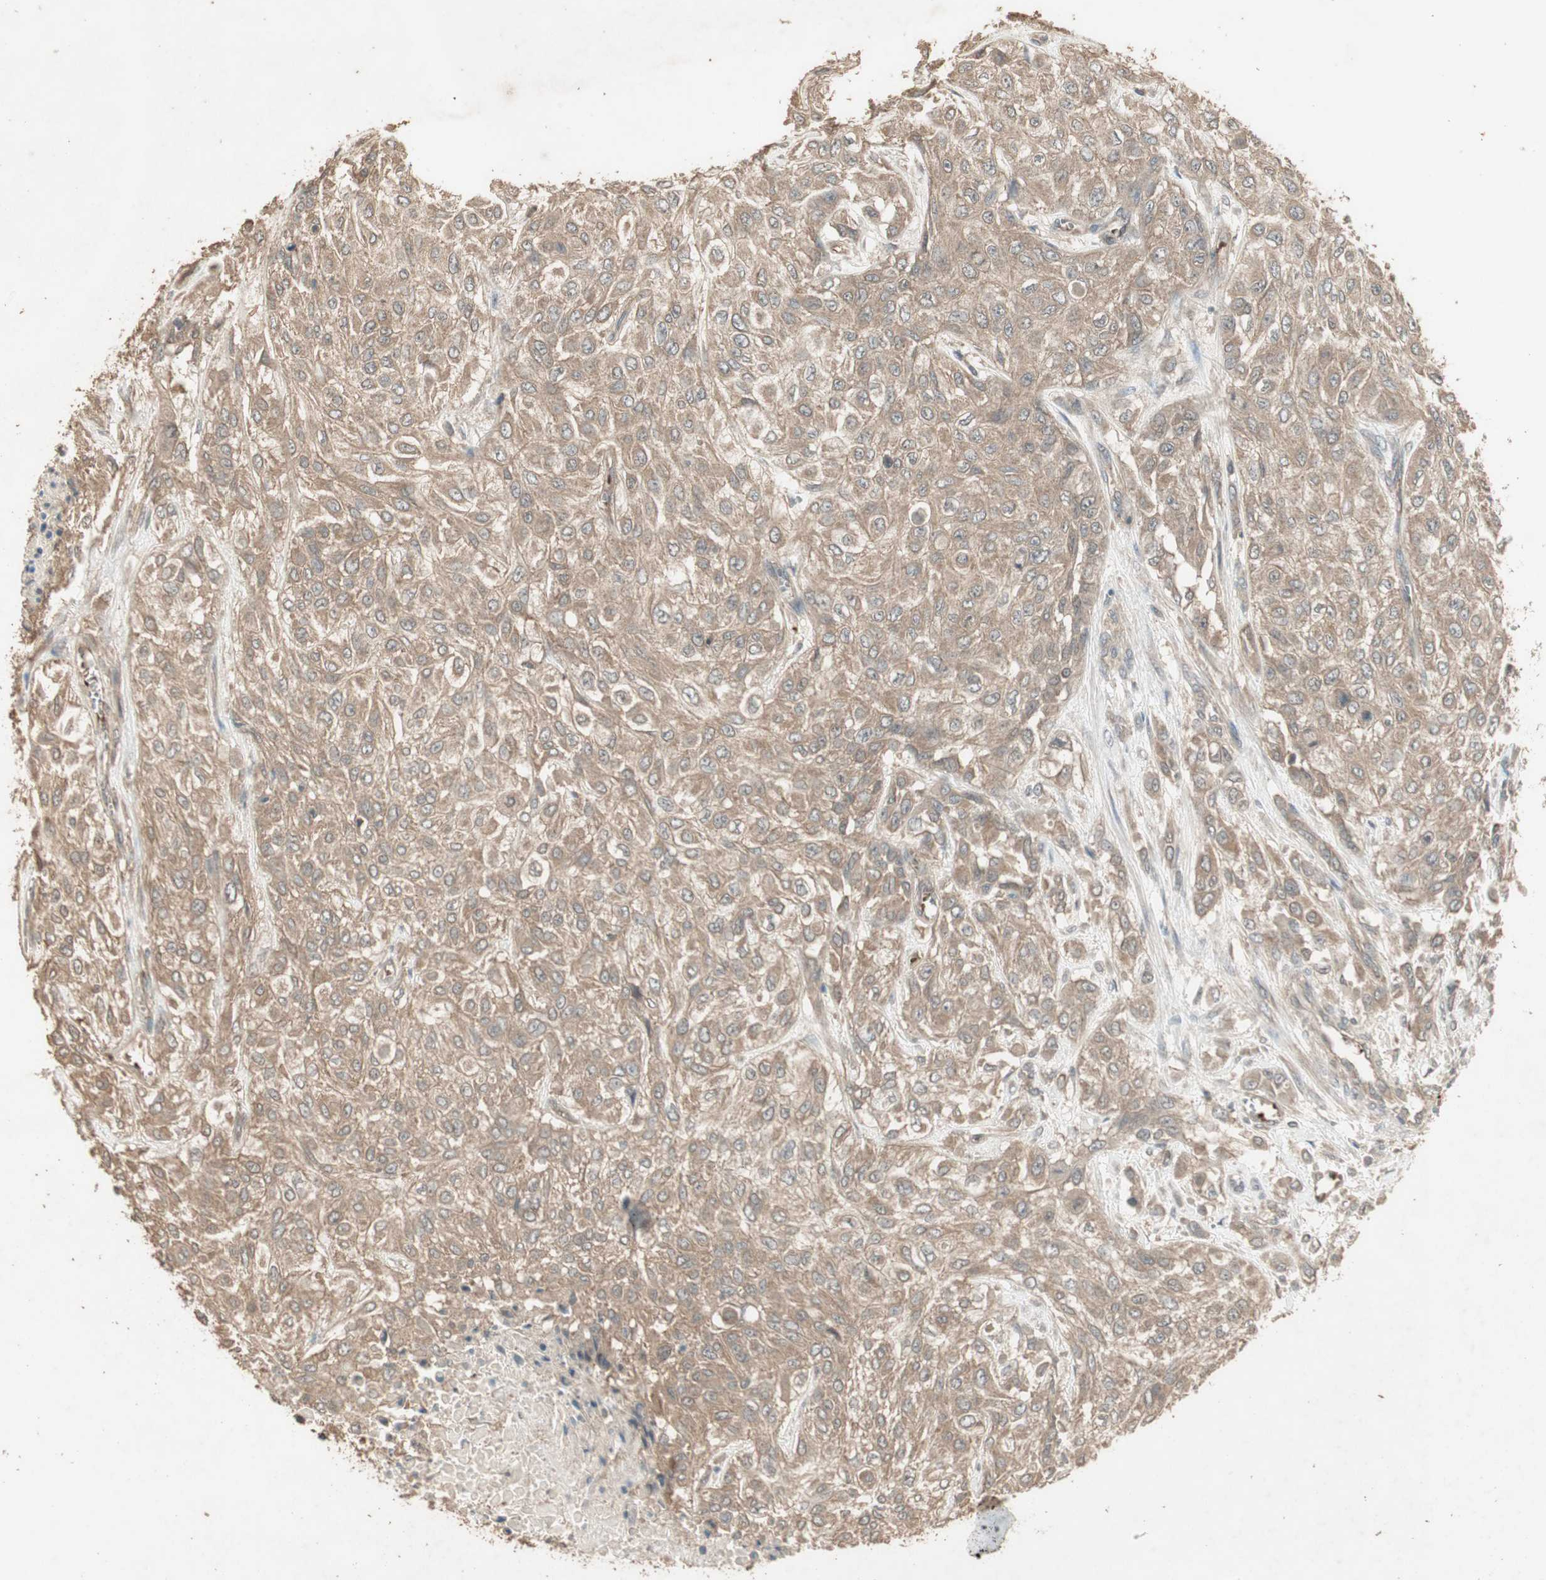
{"staining": {"intensity": "moderate", "quantity": ">75%", "location": "cytoplasmic/membranous"}, "tissue": "urothelial cancer", "cell_type": "Tumor cells", "image_type": "cancer", "snomed": [{"axis": "morphology", "description": "Urothelial carcinoma, High grade"}, {"axis": "topography", "description": "Urinary bladder"}], "caption": "Protein staining reveals moderate cytoplasmic/membranous expression in about >75% of tumor cells in high-grade urothelial carcinoma. The staining is performed using DAB brown chromogen to label protein expression. The nuclei are counter-stained blue using hematoxylin.", "gene": "UBAC1", "patient": {"sex": "male", "age": 57}}